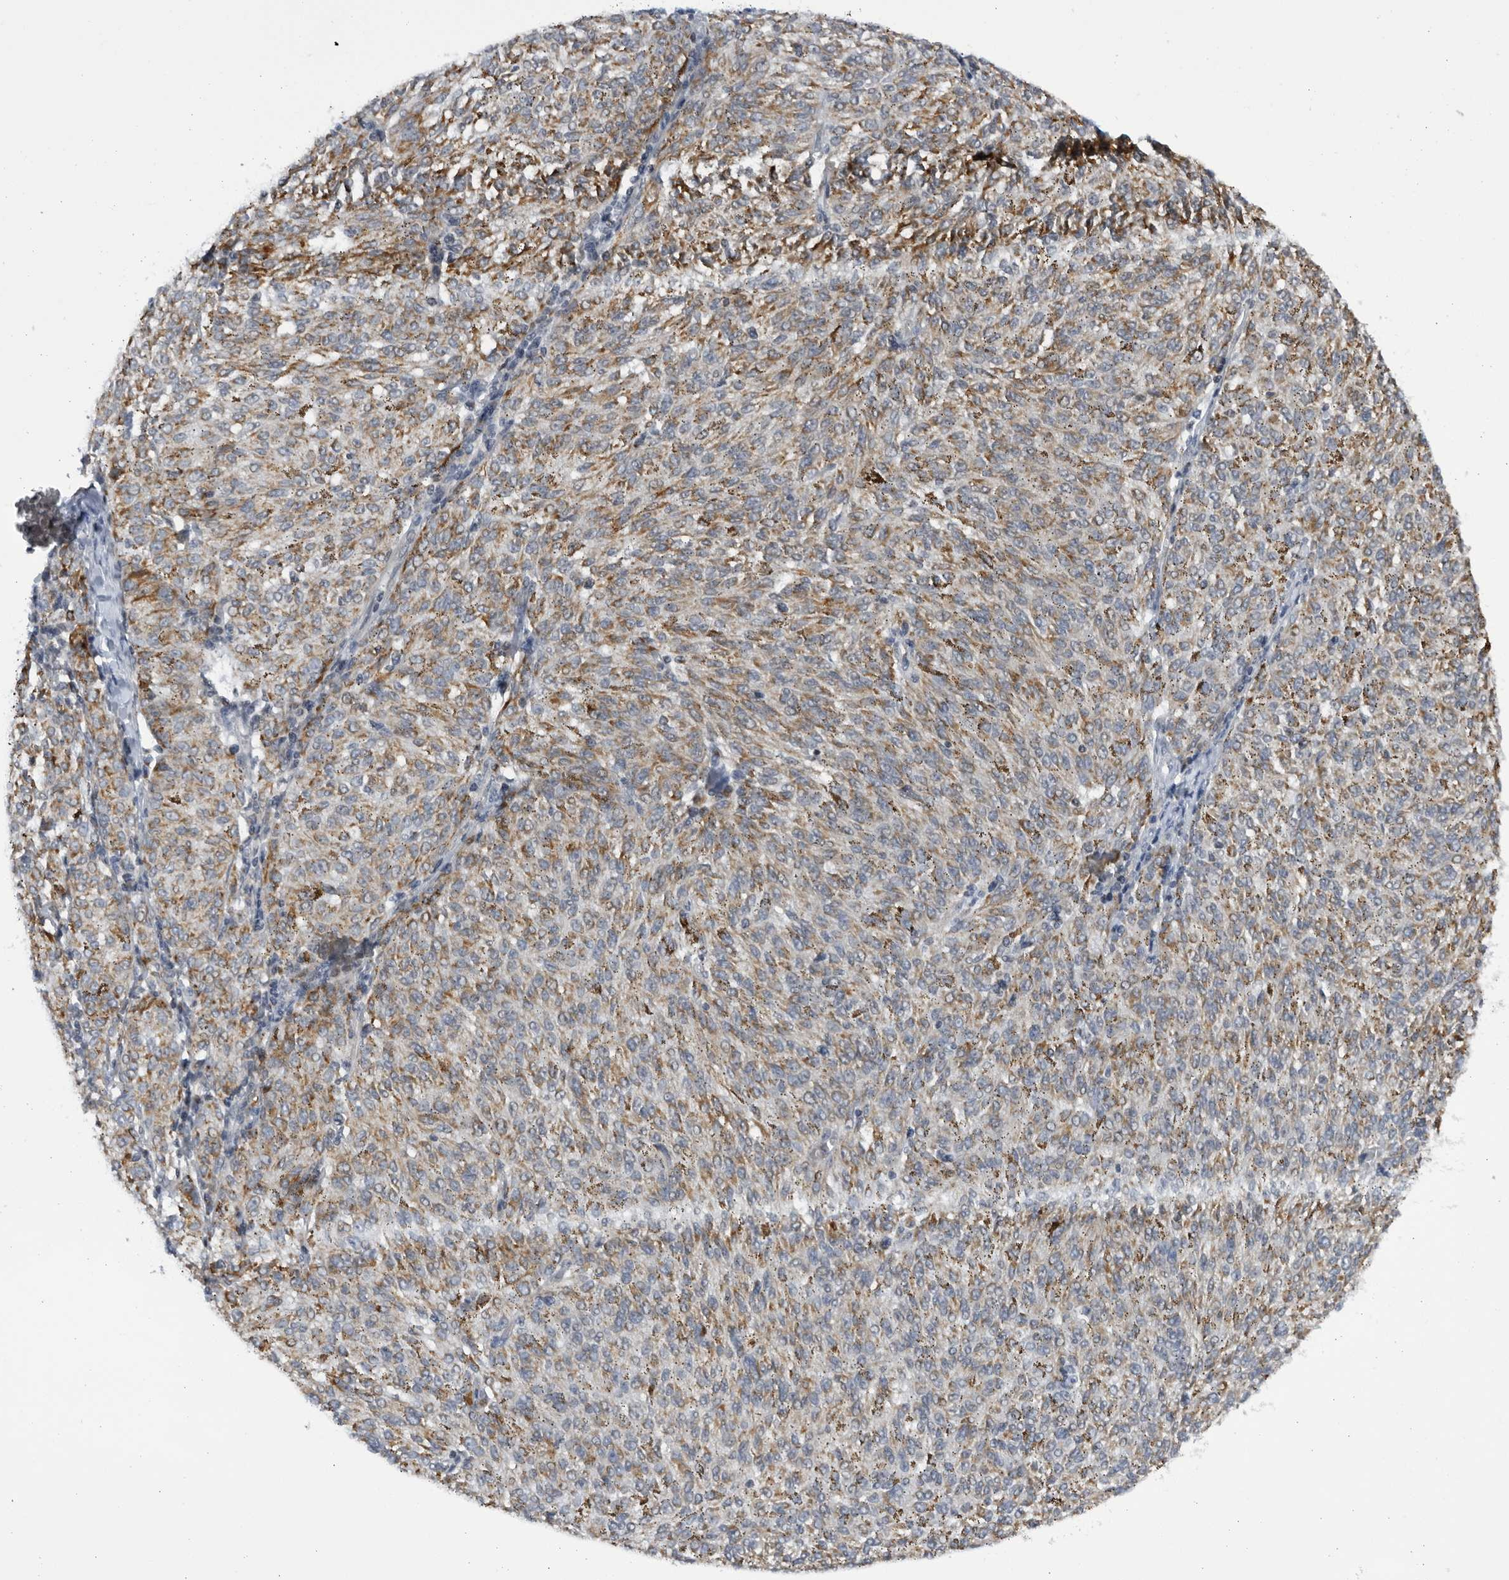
{"staining": {"intensity": "weak", "quantity": ">75%", "location": "cytoplasmic/membranous"}, "tissue": "melanoma", "cell_type": "Tumor cells", "image_type": "cancer", "snomed": [{"axis": "morphology", "description": "Malignant melanoma, NOS"}, {"axis": "topography", "description": "Skin"}], "caption": "Malignant melanoma stained with DAB immunohistochemistry (IHC) reveals low levels of weak cytoplasmic/membranous staining in approximately >75% of tumor cells. (brown staining indicates protein expression, while blue staining denotes nuclei).", "gene": "SLC25A22", "patient": {"sex": "female", "age": 72}}